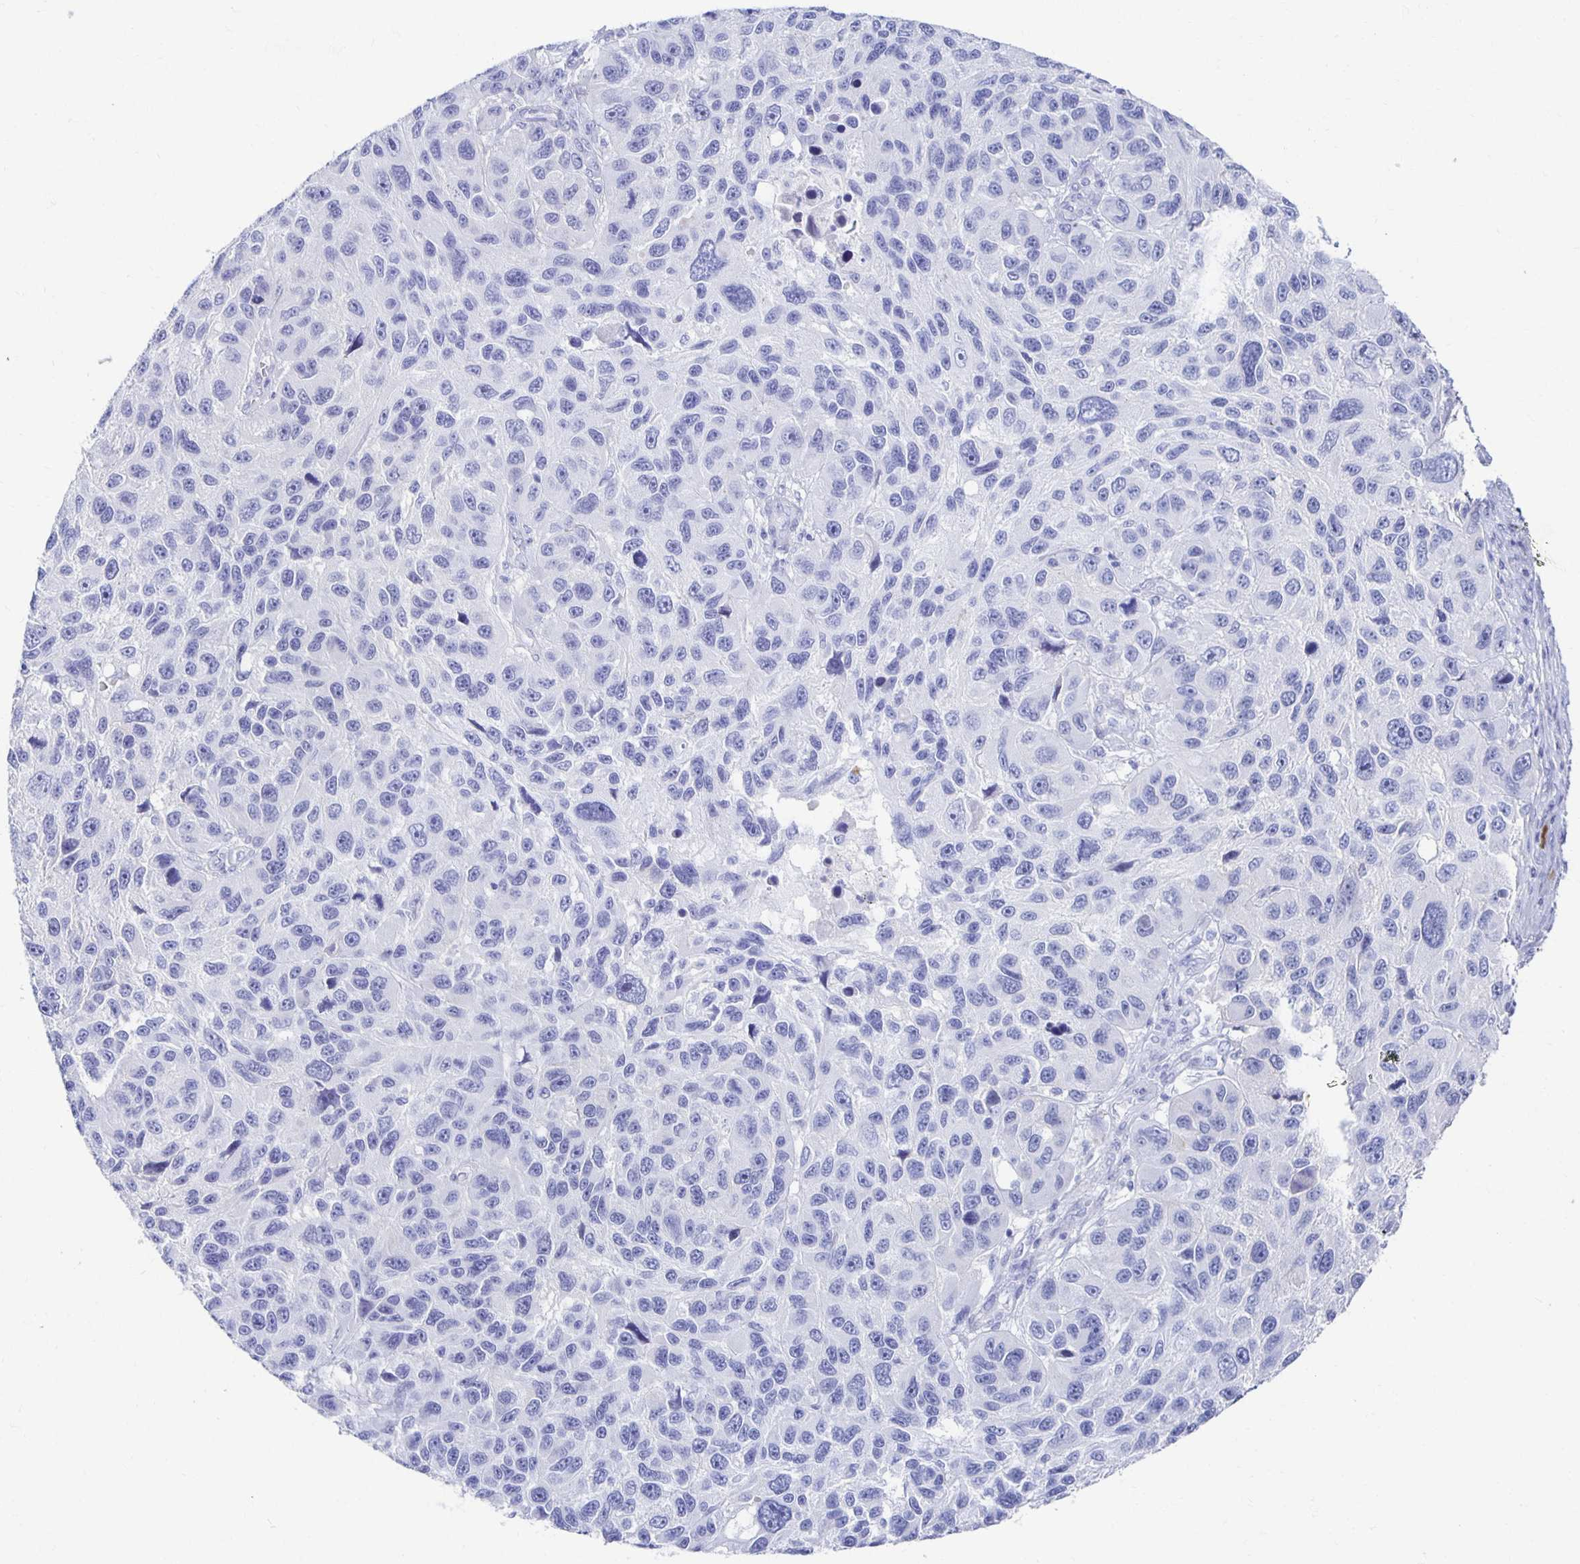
{"staining": {"intensity": "negative", "quantity": "none", "location": "none"}, "tissue": "melanoma", "cell_type": "Tumor cells", "image_type": "cancer", "snomed": [{"axis": "morphology", "description": "Malignant melanoma, NOS"}, {"axis": "topography", "description": "Skin"}], "caption": "This is an immunohistochemistry histopathology image of melanoma. There is no staining in tumor cells.", "gene": "PRDM7", "patient": {"sex": "male", "age": 53}}